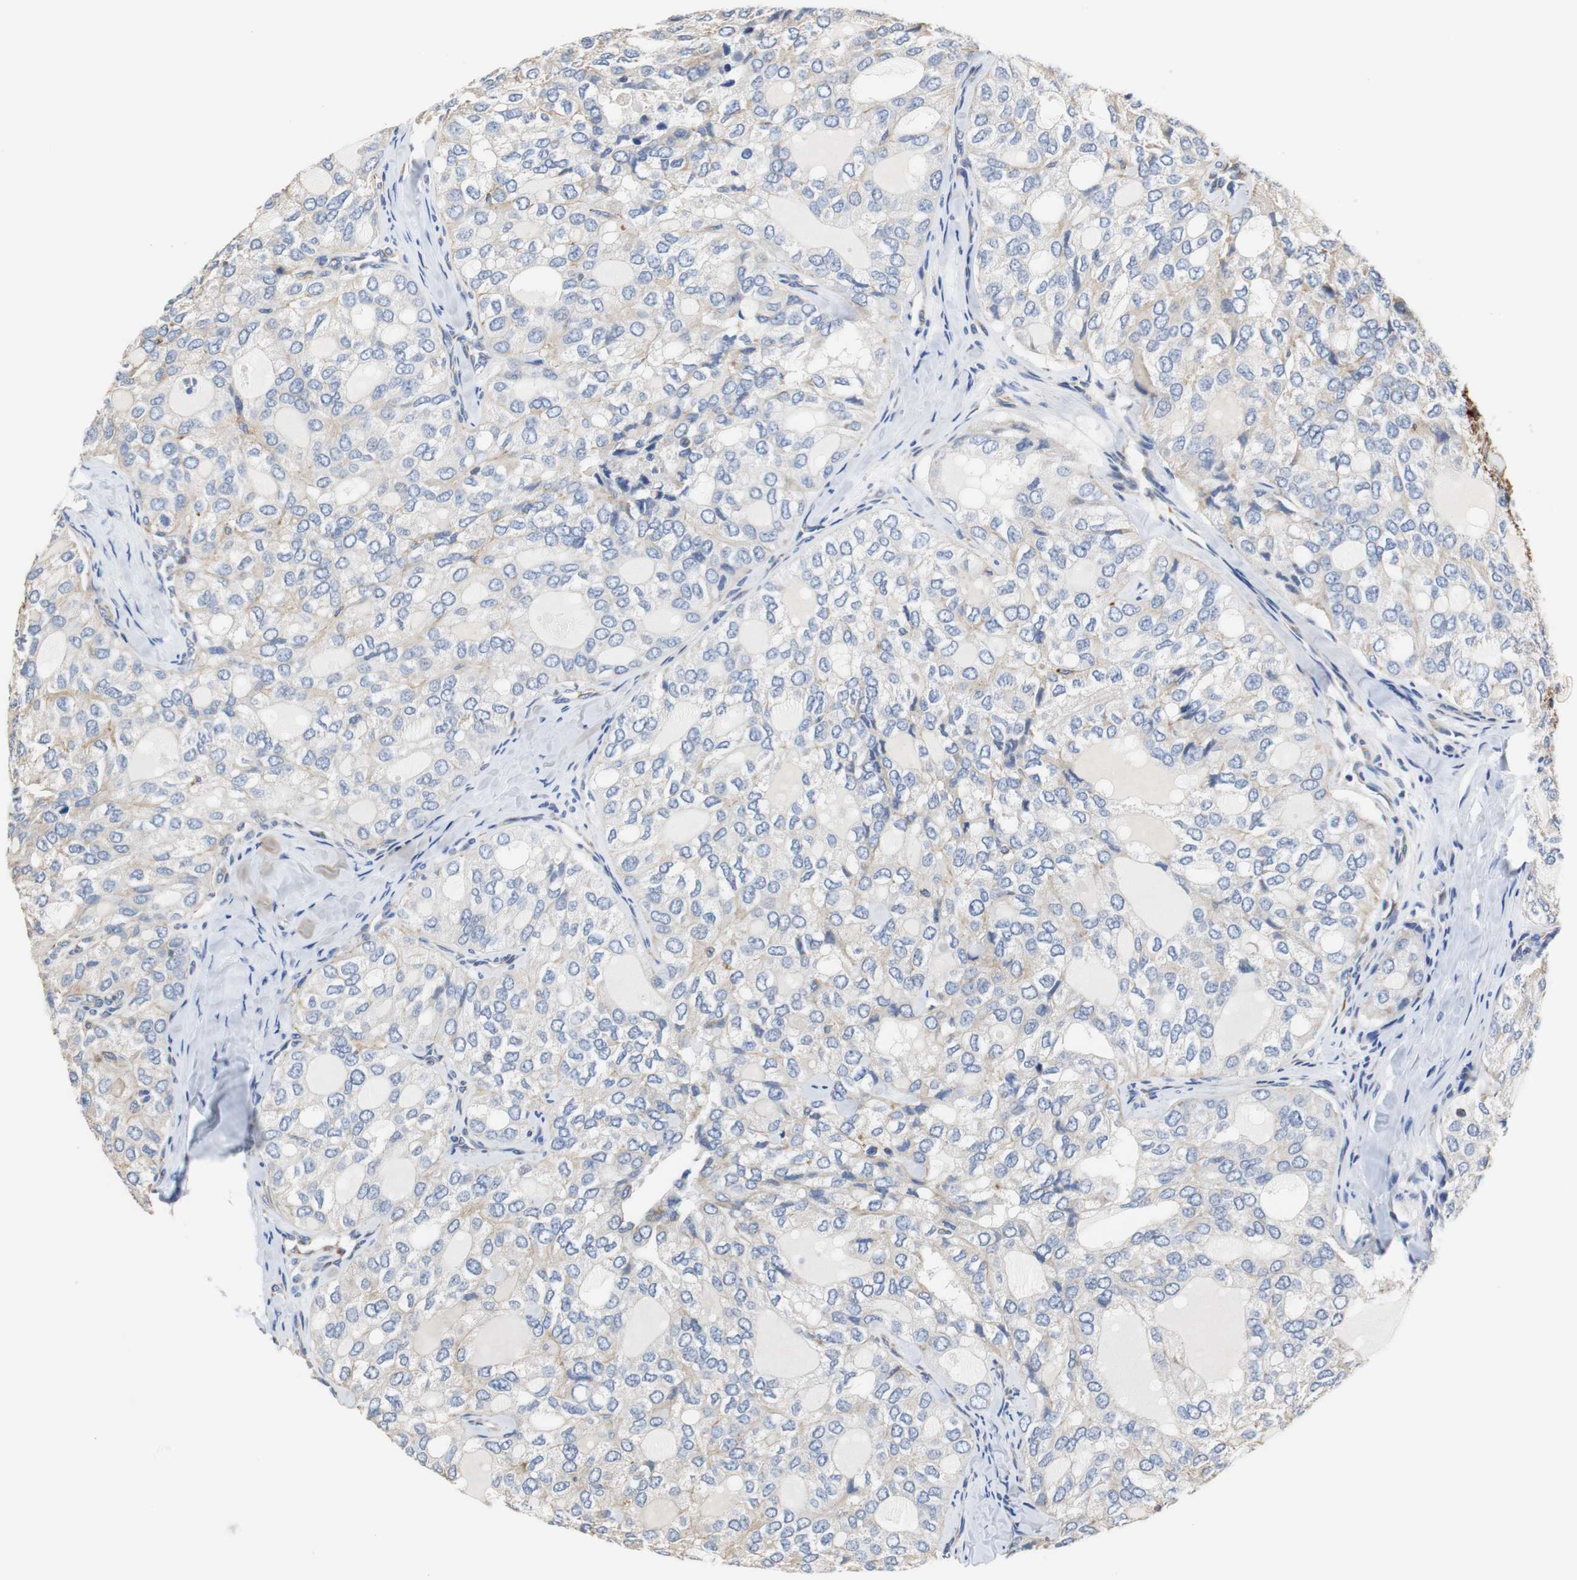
{"staining": {"intensity": "weak", "quantity": "<25%", "location": "cytoplasmic/membranous"}, "tissue": "thyroid cancer", "cell_type": "Tumor cells", "image_type": "cancer", "snomed": [{"axis": "morphology", "description": "Follicular adenoma carcinoma, NOS"}, {"axis": "topography", "description": "Thyroid gland"}], "caption": "The immunohistochemistry (IHC) micrograph has no significant positivity in tumor cells of thyroid follicular adenoma carcinoma tissue. (Stains: DAB IHC with hematoxylin counter stain, Microscopy: brightfield microscopy at high magnification).", "gene": "PCK1", "patient": {"sex": "male", "age": 75}}